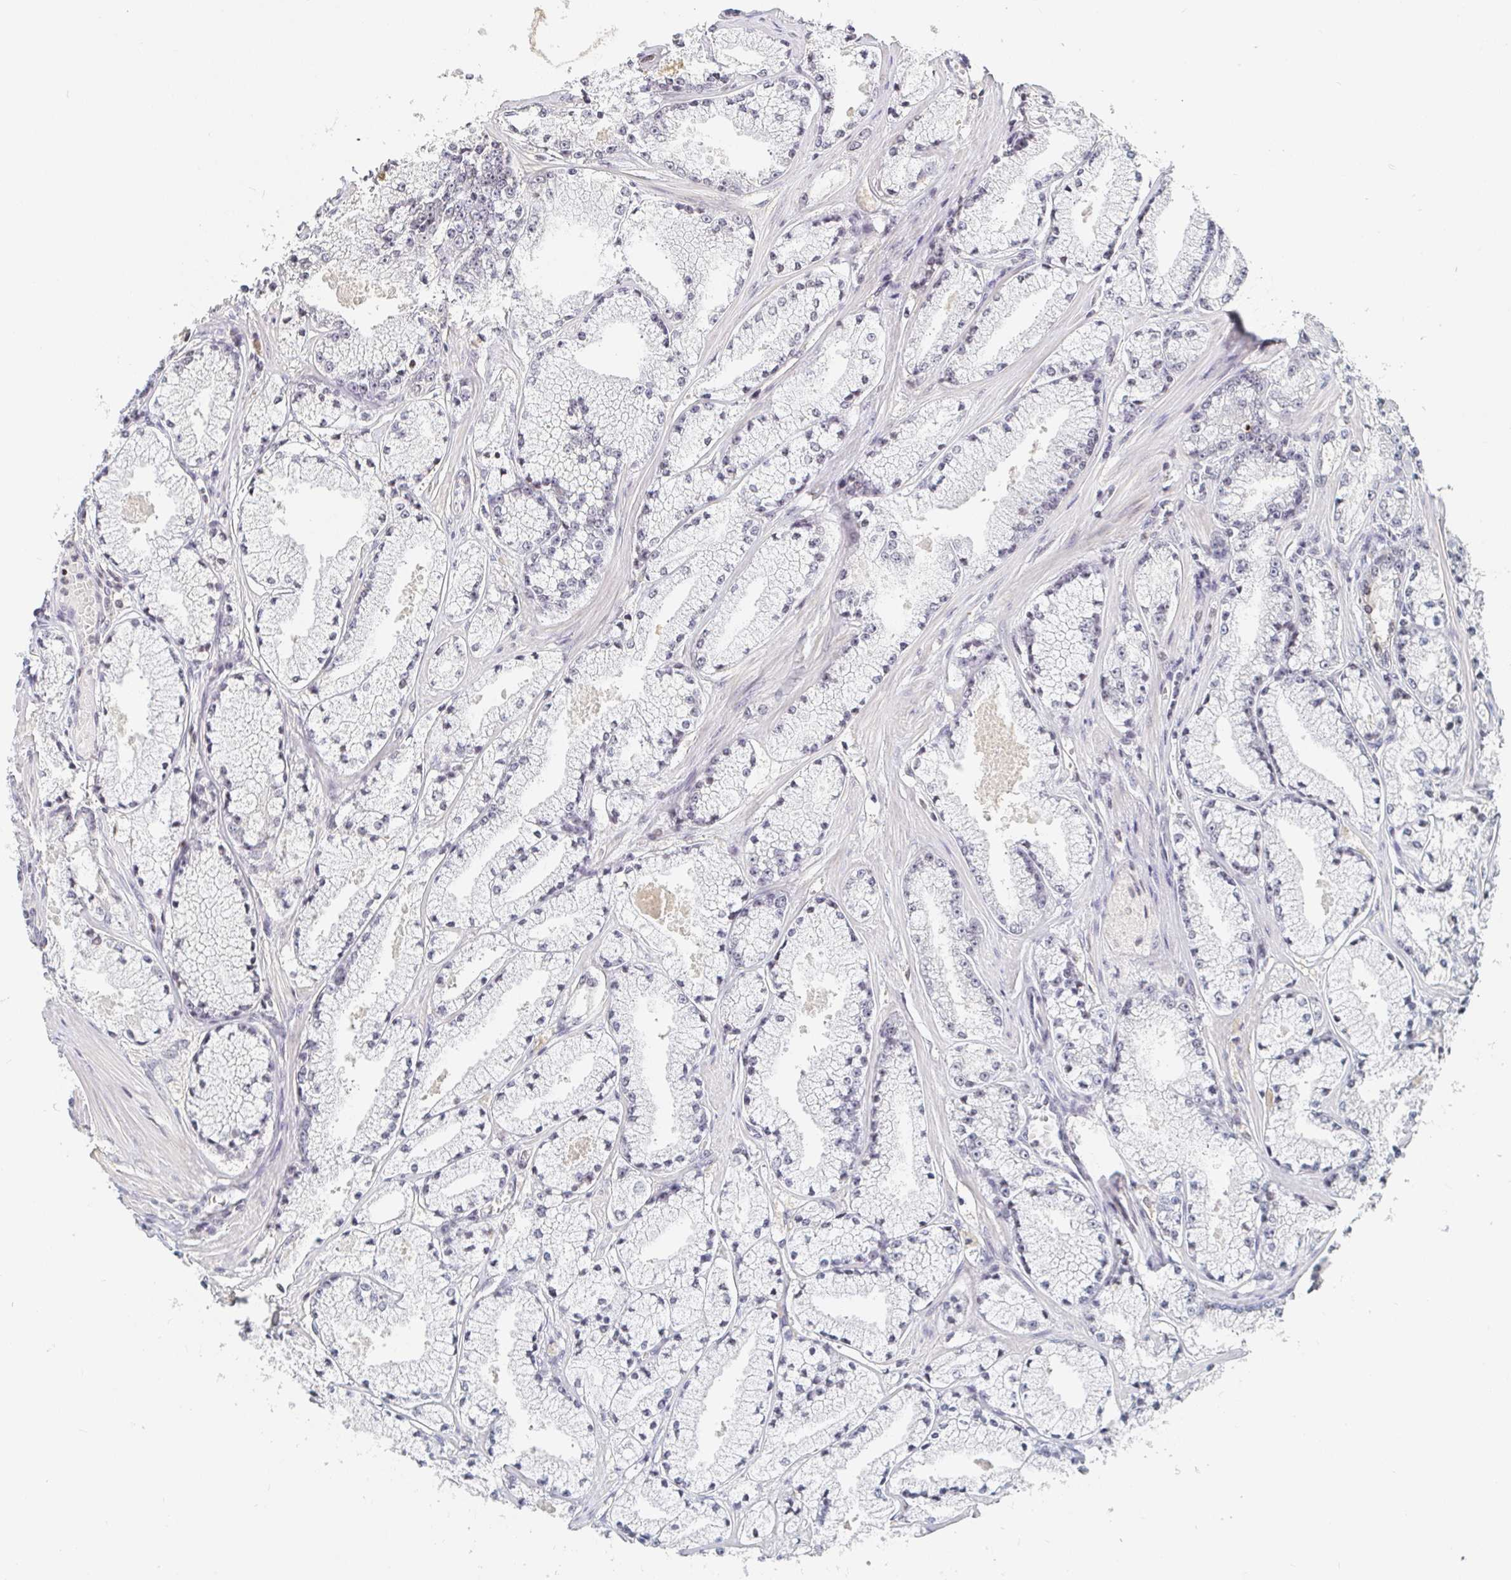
{"staining": {"intensity": "negative", "quantity": "none", "location": "none"}, "tissue": "prostate cancer", "cell_type": "Tumor cells", "image_type": "cancer", "snomed": [{"axis": "morphology", "description": "Adenocarcinoma, High grade"}, {"axis": "topography", "description": "Prostate"}], "caption": "Tumor cells show no significant expression in prostate adenocarcinoma (high-grade).", "gene": "NME9", "patient": {"sex": "male", "age": 63}}